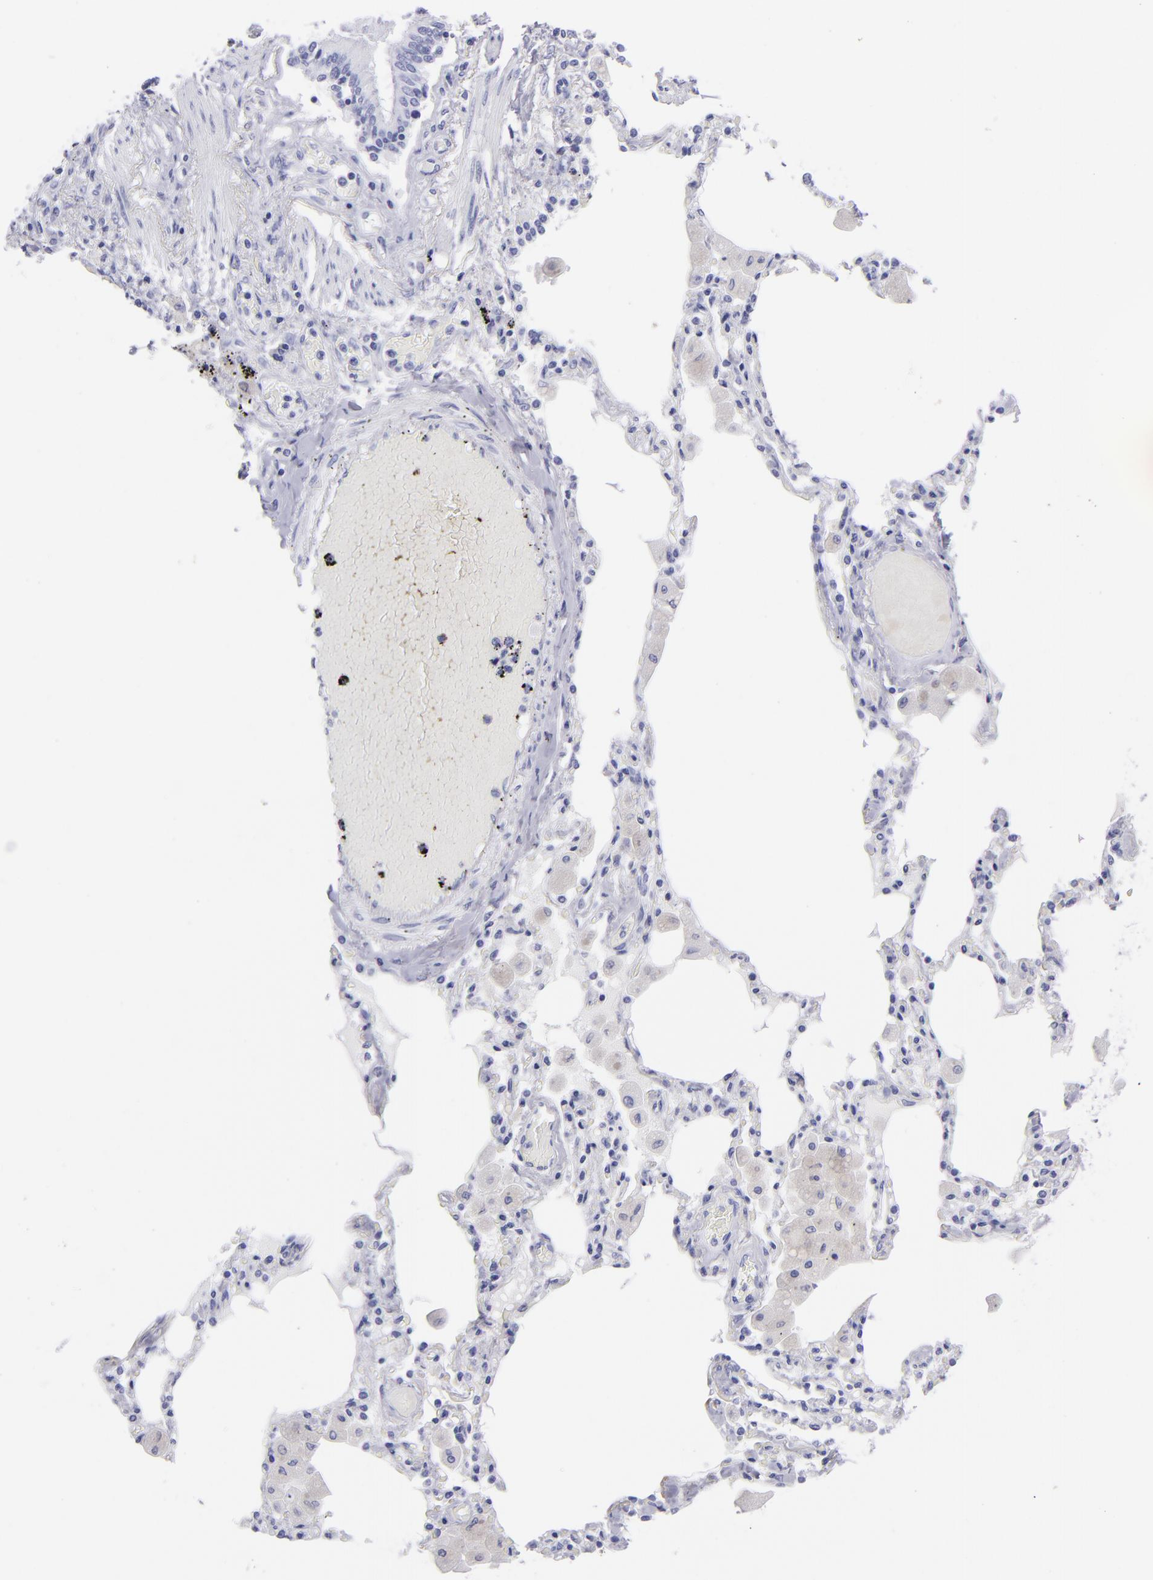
{"staining": {"intensity": "negative", "quantity": "none", "location": "none"}, "tissue": "bronchus", "cell_type": "Respiratory epithelial cells", "image_type": "normal", "snomed": [{"axis": "morphology", "description": "Normal tissue, NOS"}, {"axis": "morphology", "description": "Squamous cell carcinoma, NOS"}, {"axis": "topography", "description": "Bronchus"}, {"axis": "topography", "description": "Lung"}], "caption": "Respiratory epithelial cells show no significant expression in benign bronchus.", "gene": "SLC1A2", "patient": {"sex": "female", "age": 47}}